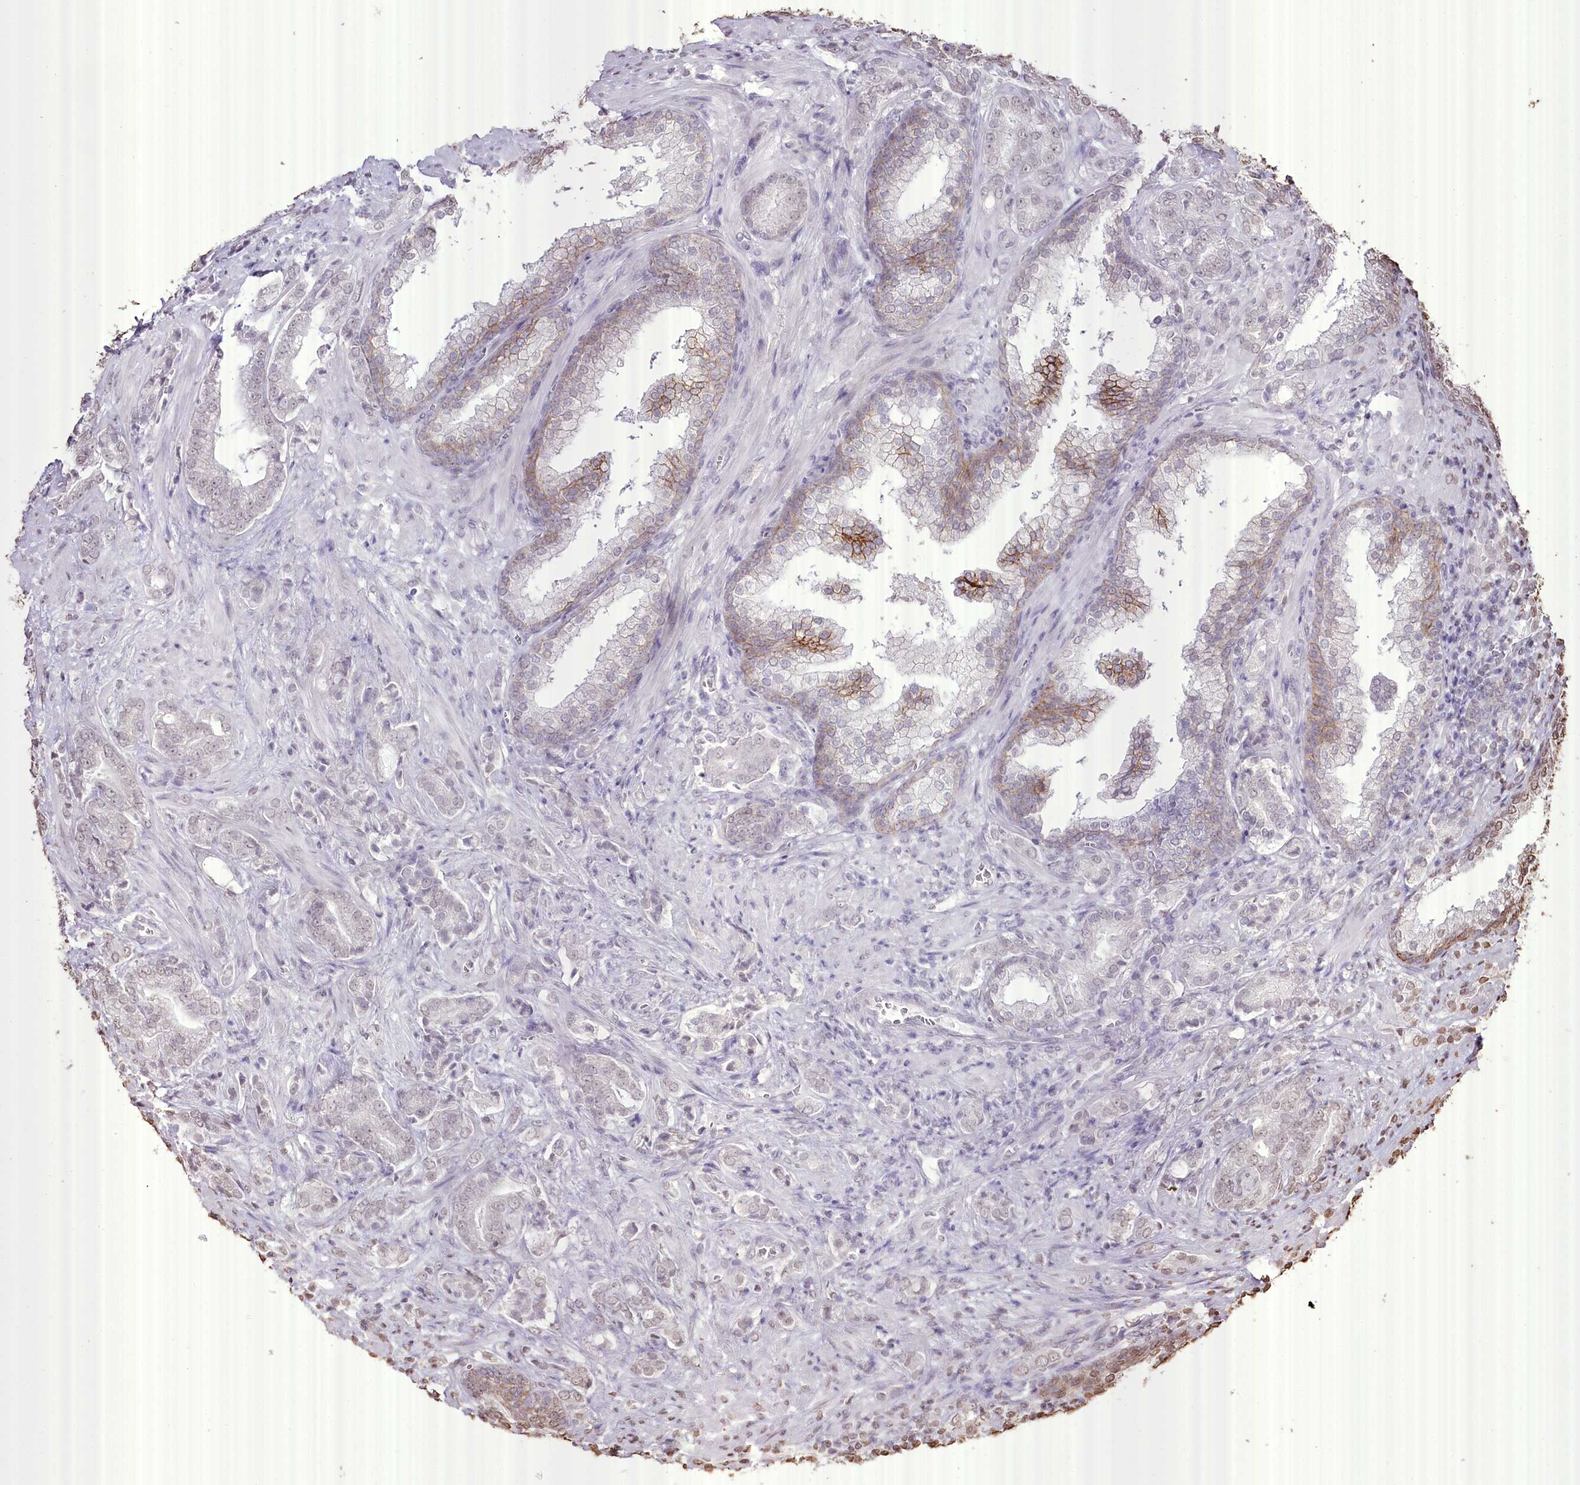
{"staining": {"intensity": "negative", "quantity": "none", "location": "none"}, "tissue": "prostate cancer", "cell_type": "Tumor cells", "image_type": "cancer", "snomed": [{"axis": "morphology", "description": "Adenocarcinoma, High grade"}, {"axis": "topography", "description": "Prostate"}], "caption": "The micrograph reveals no significant positivity in tumor cells of prostate cancer.", "gene": "SLC39A10", "patient": {"sex": "male", "age": 57}}